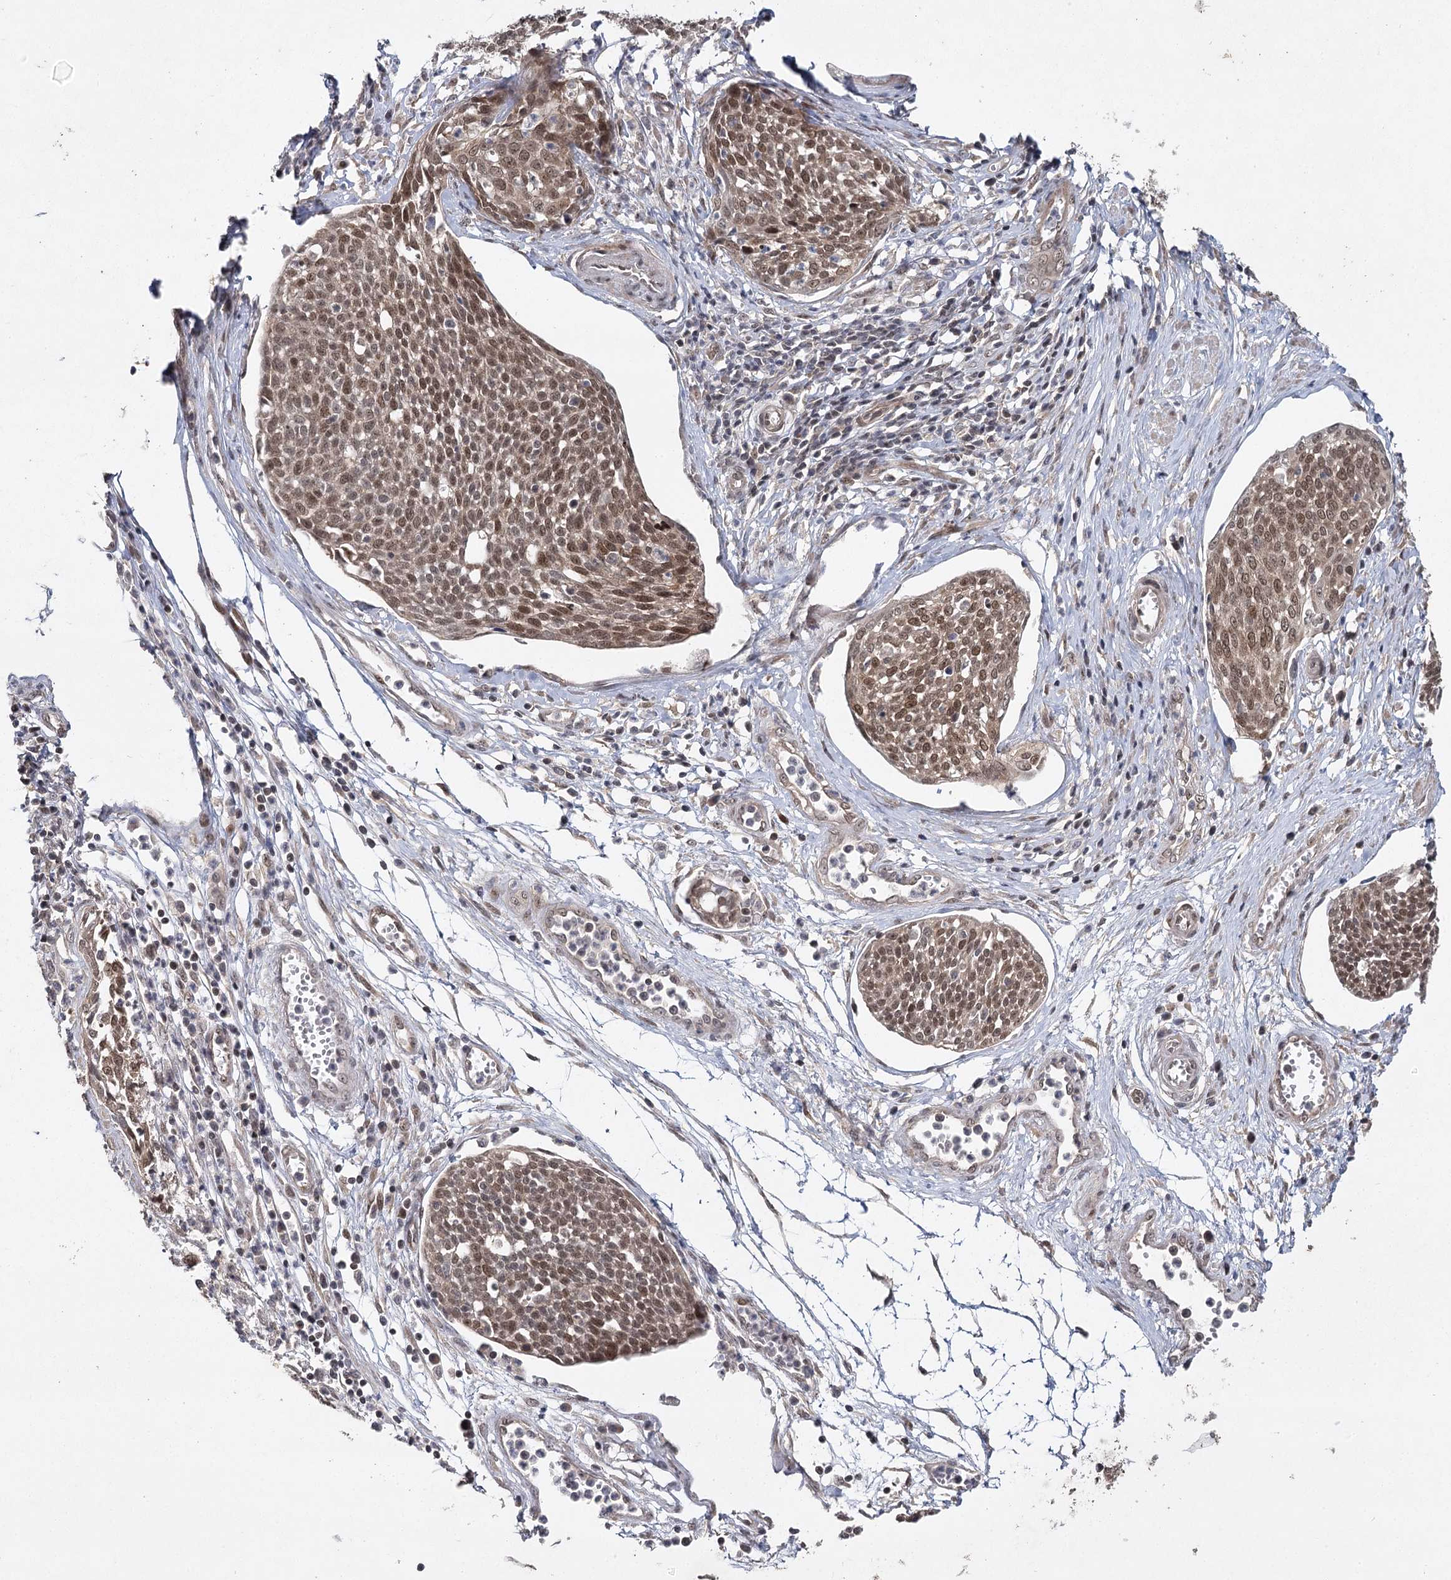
{"staining": {"intensity": "moderate", "quantity": ">75%", "location": "nuclear"}, "tissue": "cervical cancer", "cell_type": "Tumor cells", "image_type": "cancer", "snomed": [{"axis": "morphology", "description": "Squamous cell carcinoma, NOS"}, {"axis": "topography", "description": "Cervix"}], "caption": "An image of cervical squamous cell carcinoma stained for a protein shows moderate nuclear brown staining in tumor cells.", "gene": "DCUN1D4", "patient": {"sex": "female", "age": 34}}